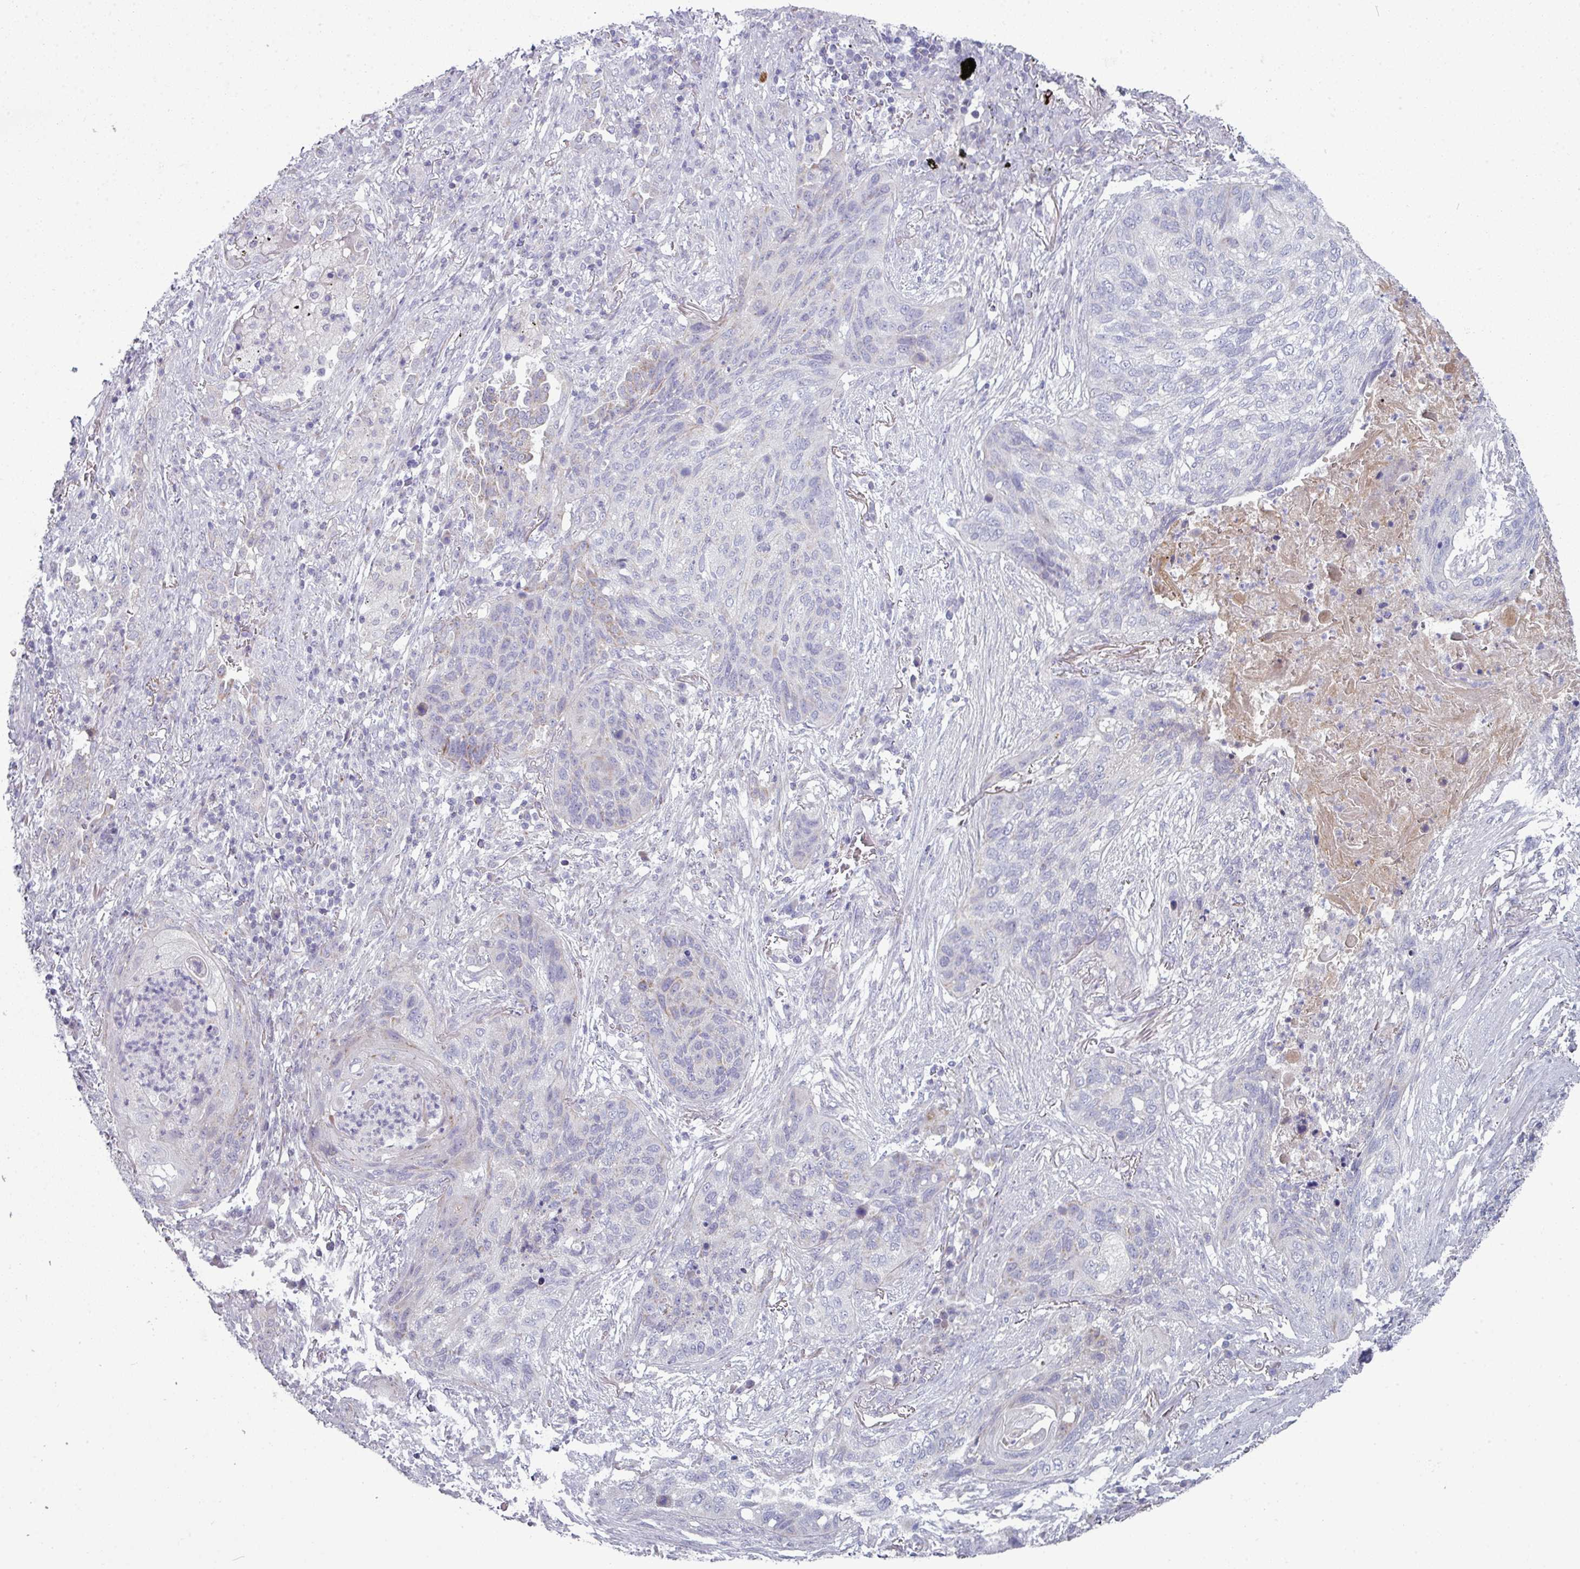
{"staining": {"intensity": "negative", "quantity": "none", "location": "none"}, "tissue": "lung cancer", "cell_type": "Tumor cells", "image_type": "cancer", "snomed": [{"axis": "morphology", "description": "Squamous cell carcinoma, NOS"}, {"axis": "topography", "description": "Lung"}], "caption": "The image displays no staining of tumor cells in lung cancer. The staining was performed using DAB to visualize the protein expression in brown, while the nuclei were stained in blue with hematoxylin (Magnification: 20x).", "gene": "ZNF615", "patient": {"sex": "female", "age": 63}}